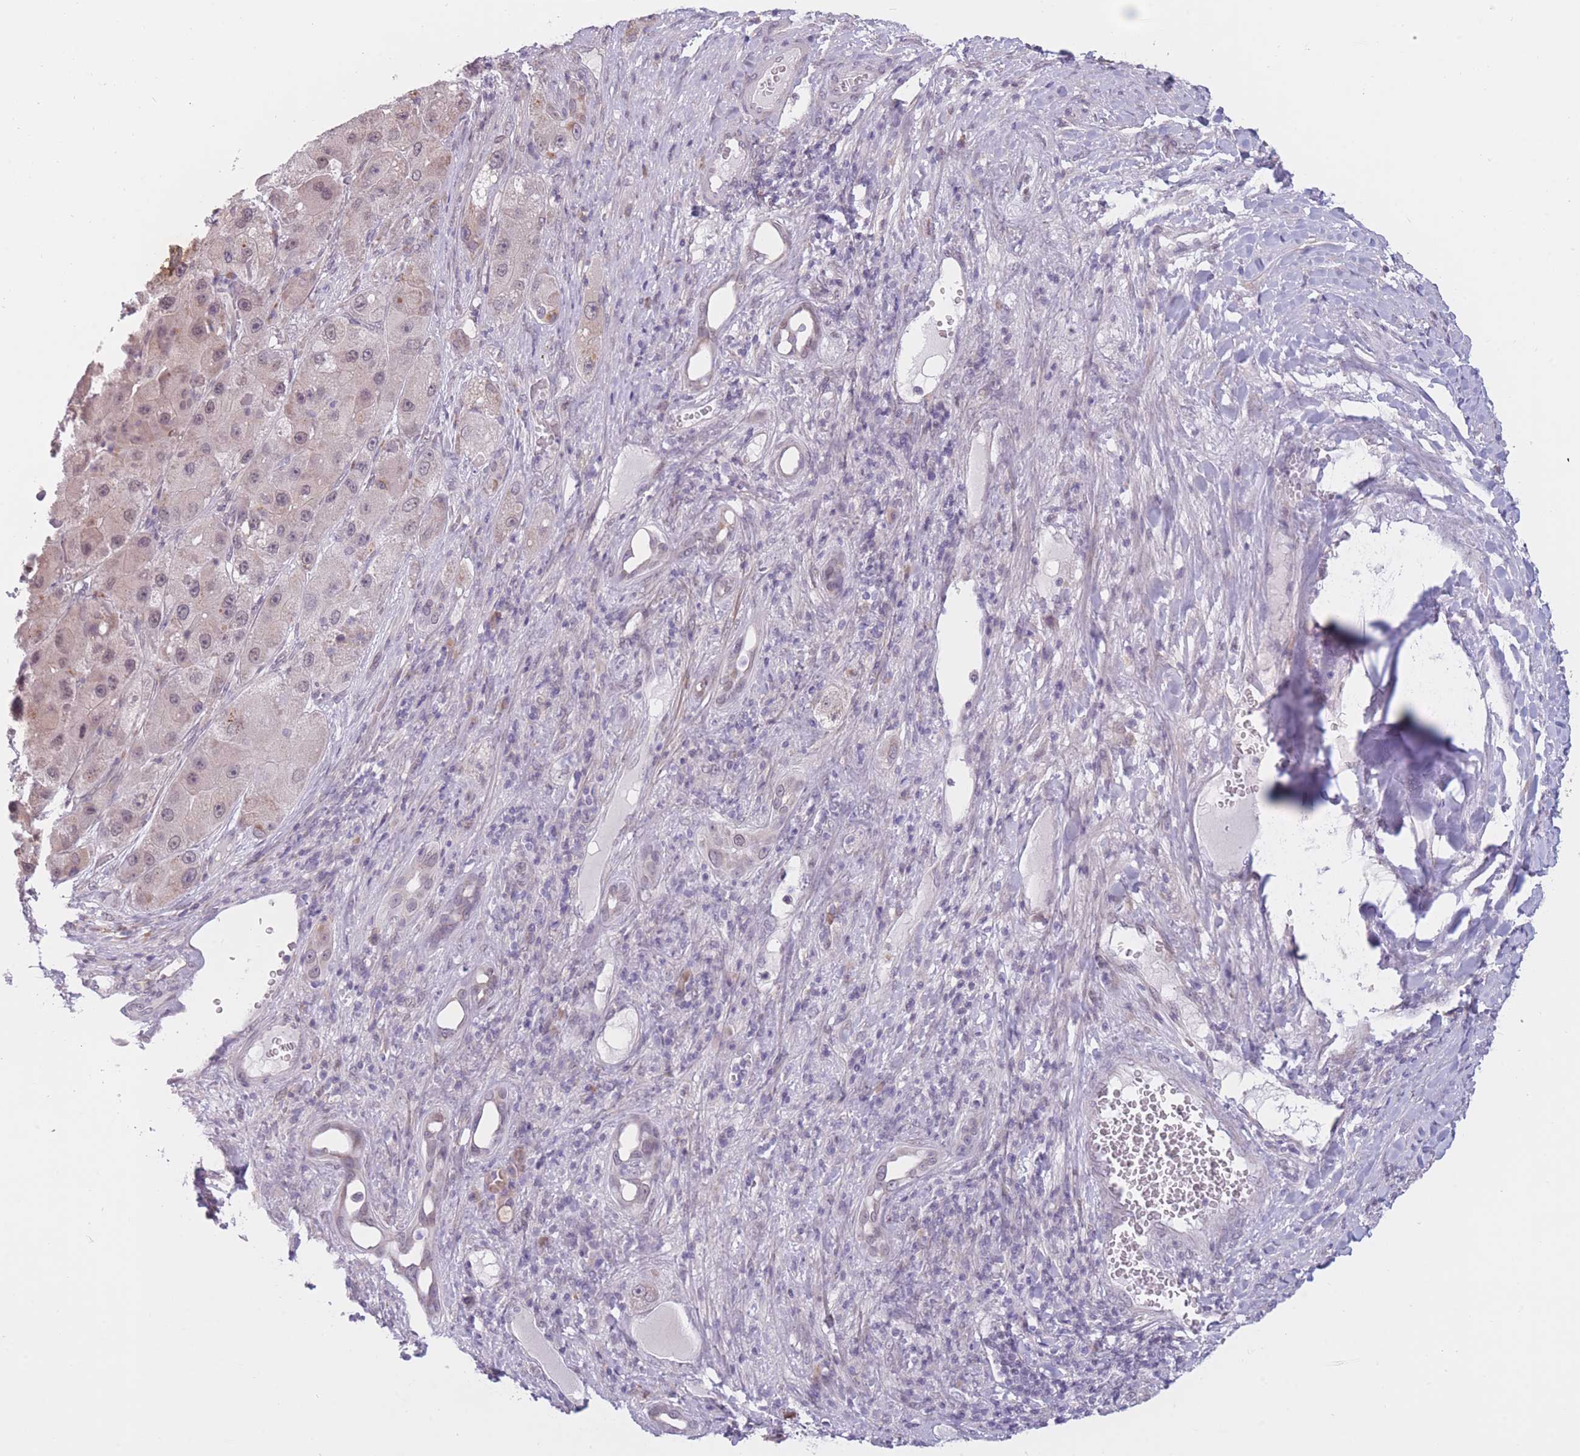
{"staining": {"intensity": "weak", "quantity": "<25%", "location": "nuclear"}, "tissue": "liver cancer", "cell_type": "Tumor cells", "image_type": "cancer", "snomed": [{"axis": "morphology", "description": "Carcinoma, Hepatocellular, NOS"}, {"axis": "topography", "description": "Liver"}], "caption": "DAB (3,3'-diaminobenzidine) immunohistochemical staining of human liver cancer reveals no significant positivity in tumor cells.", "gene": "COL27A1", "patient": {"sex": "female", "age": 73}}